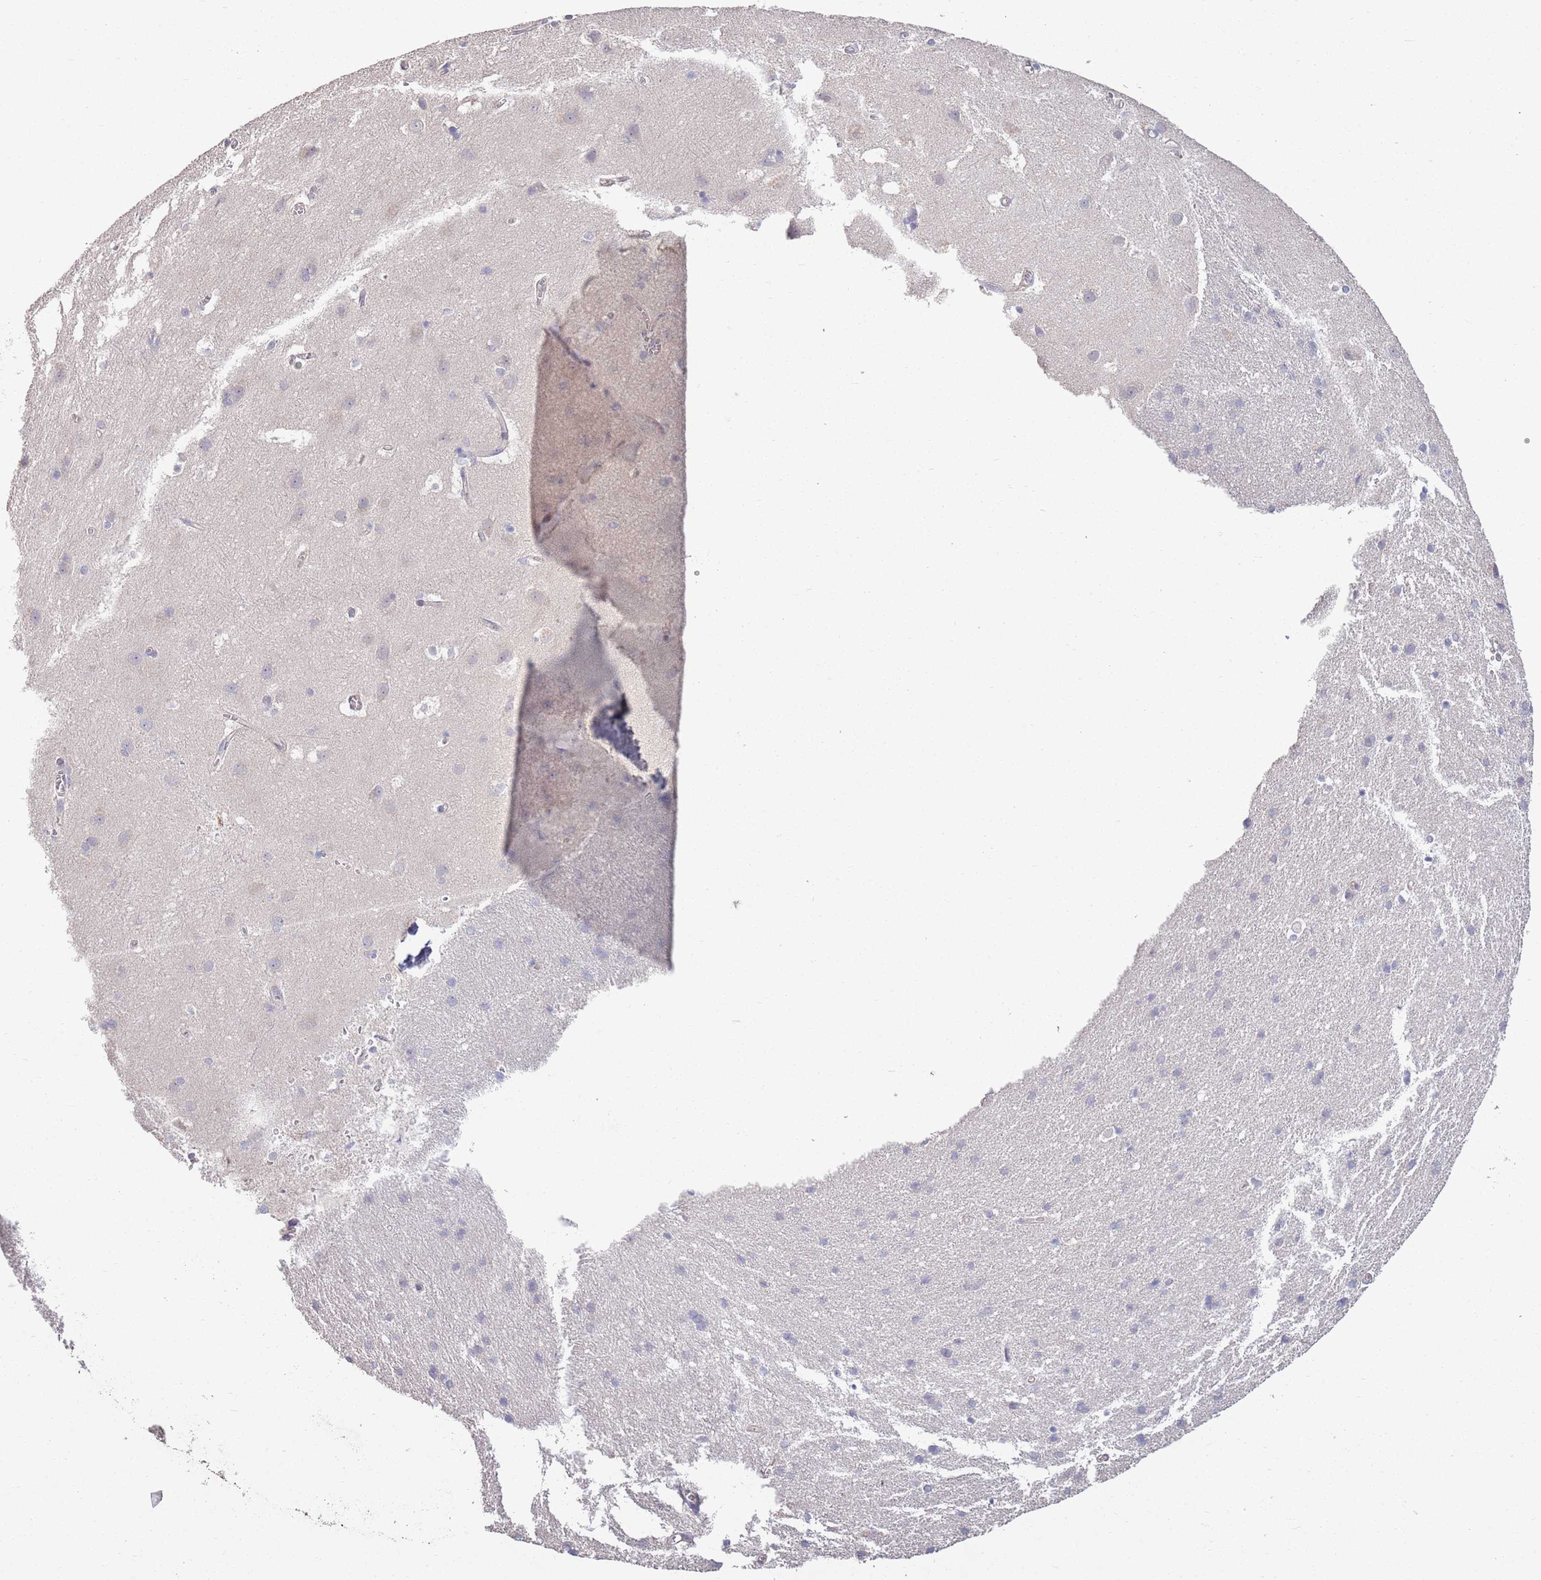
{"staining": {"intensity": "negative", "quantity": "none", "location": "none"}, "tissue": "cerebral cortex", "cell_type": "Endothelial cells", "image_type": "normal", "snomed": [{"axis": "morphology", "description": "Normal tissue, NOS"}, {"axis": "topography", "description": "Cerebral cortex"}], "caption": "Endothelial cells show no significant protein positivity in benign cerebral cortex.", "gene": "MARVELD2", "patient": {"sex": "male", "age": 54}}